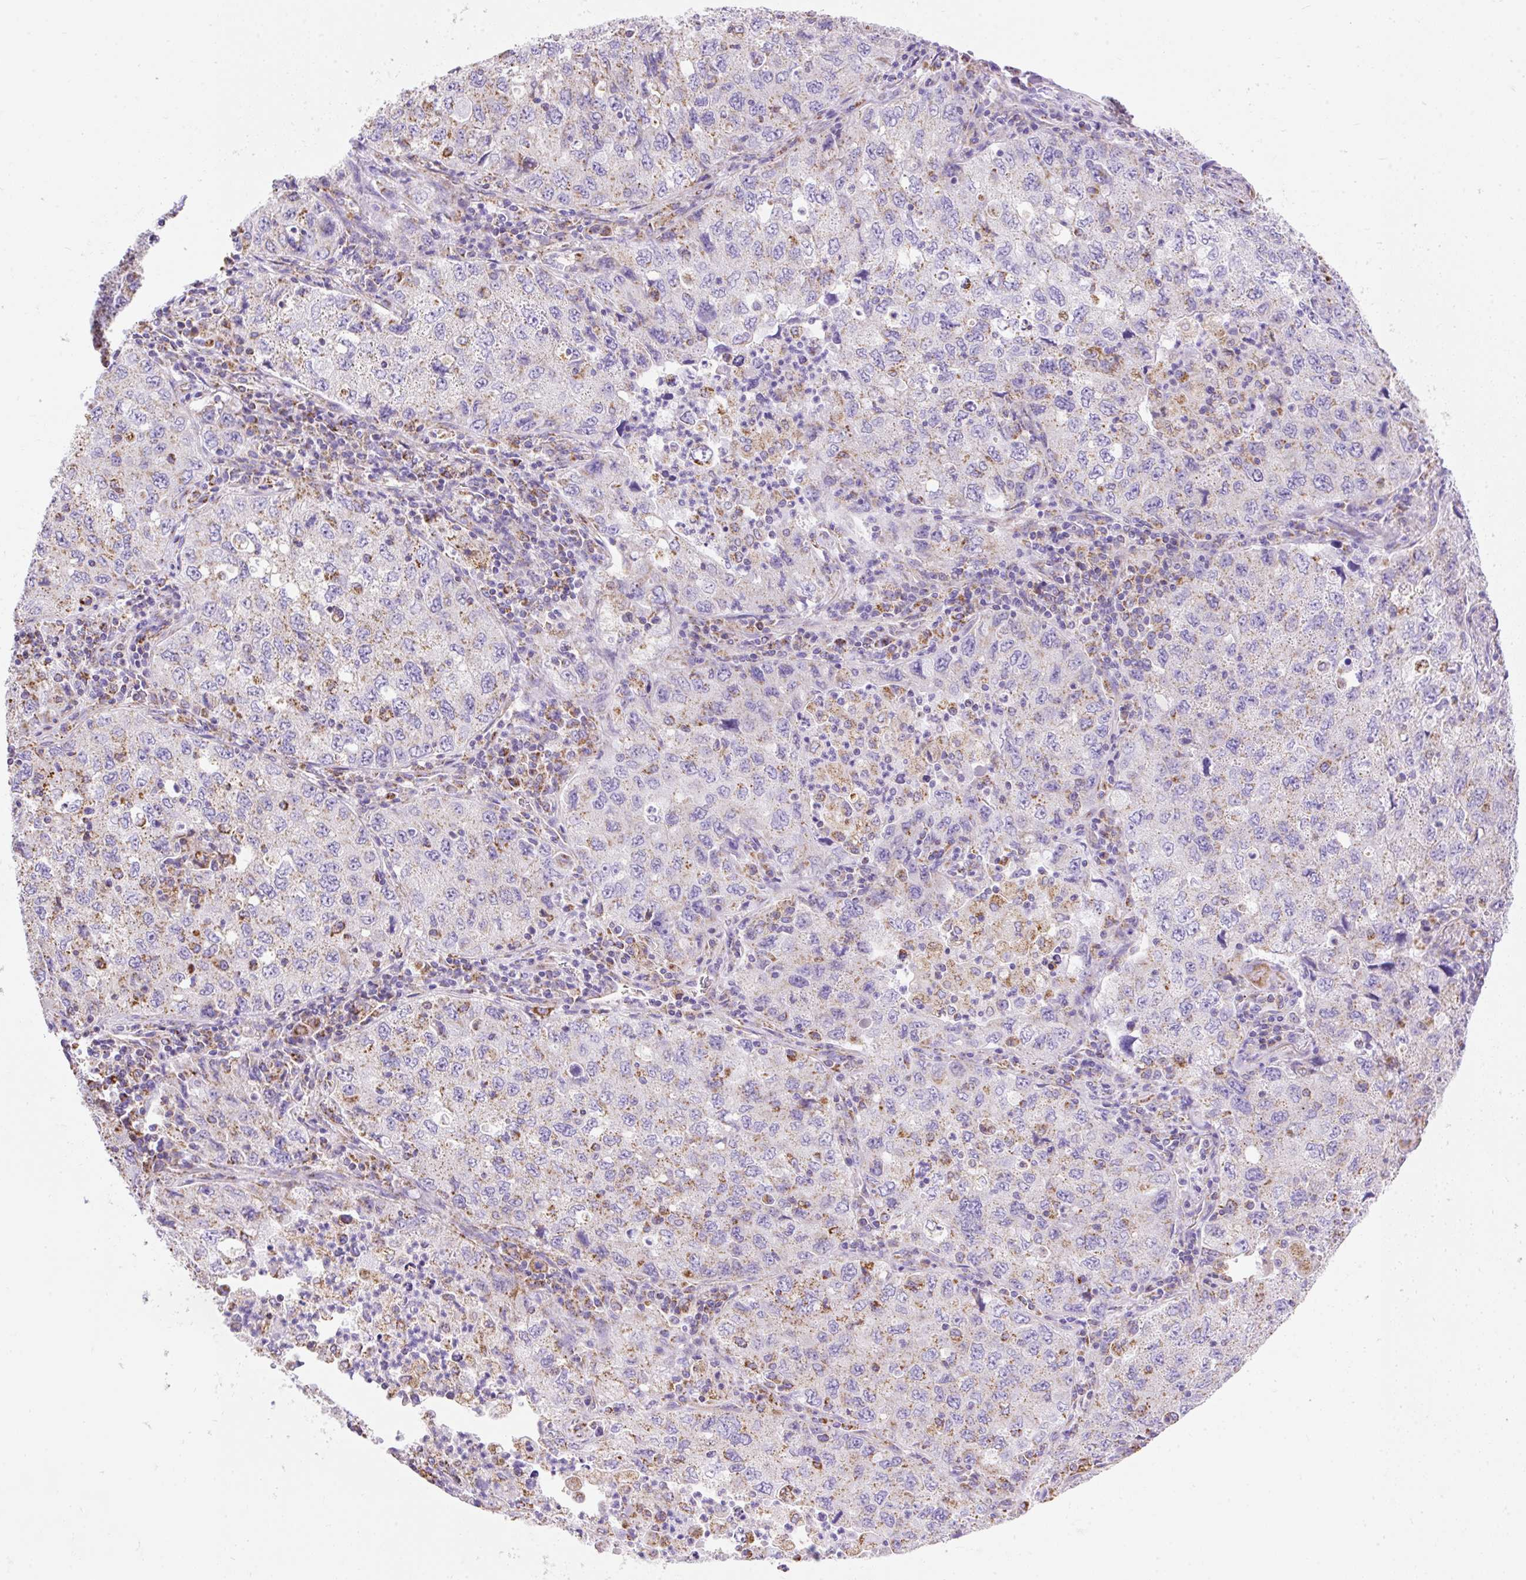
{"staining": {"intensity": "negative", "quantity": "none", "location": "none"}, "tissue": "lung cancer", "cell_type": "Tumor cells", "image_type": "cancer", "snomed": [{"axis": "morphology", "description": "Adenocarcinoma, NOS"}, {"axis": "topography", "description": "Lung"}], "caption": "Tumor cells show no significant protein positivity in lung adenocarcinoma.", "gene": "DAAM2", "patient": {"sex": "female", "age": 57}}